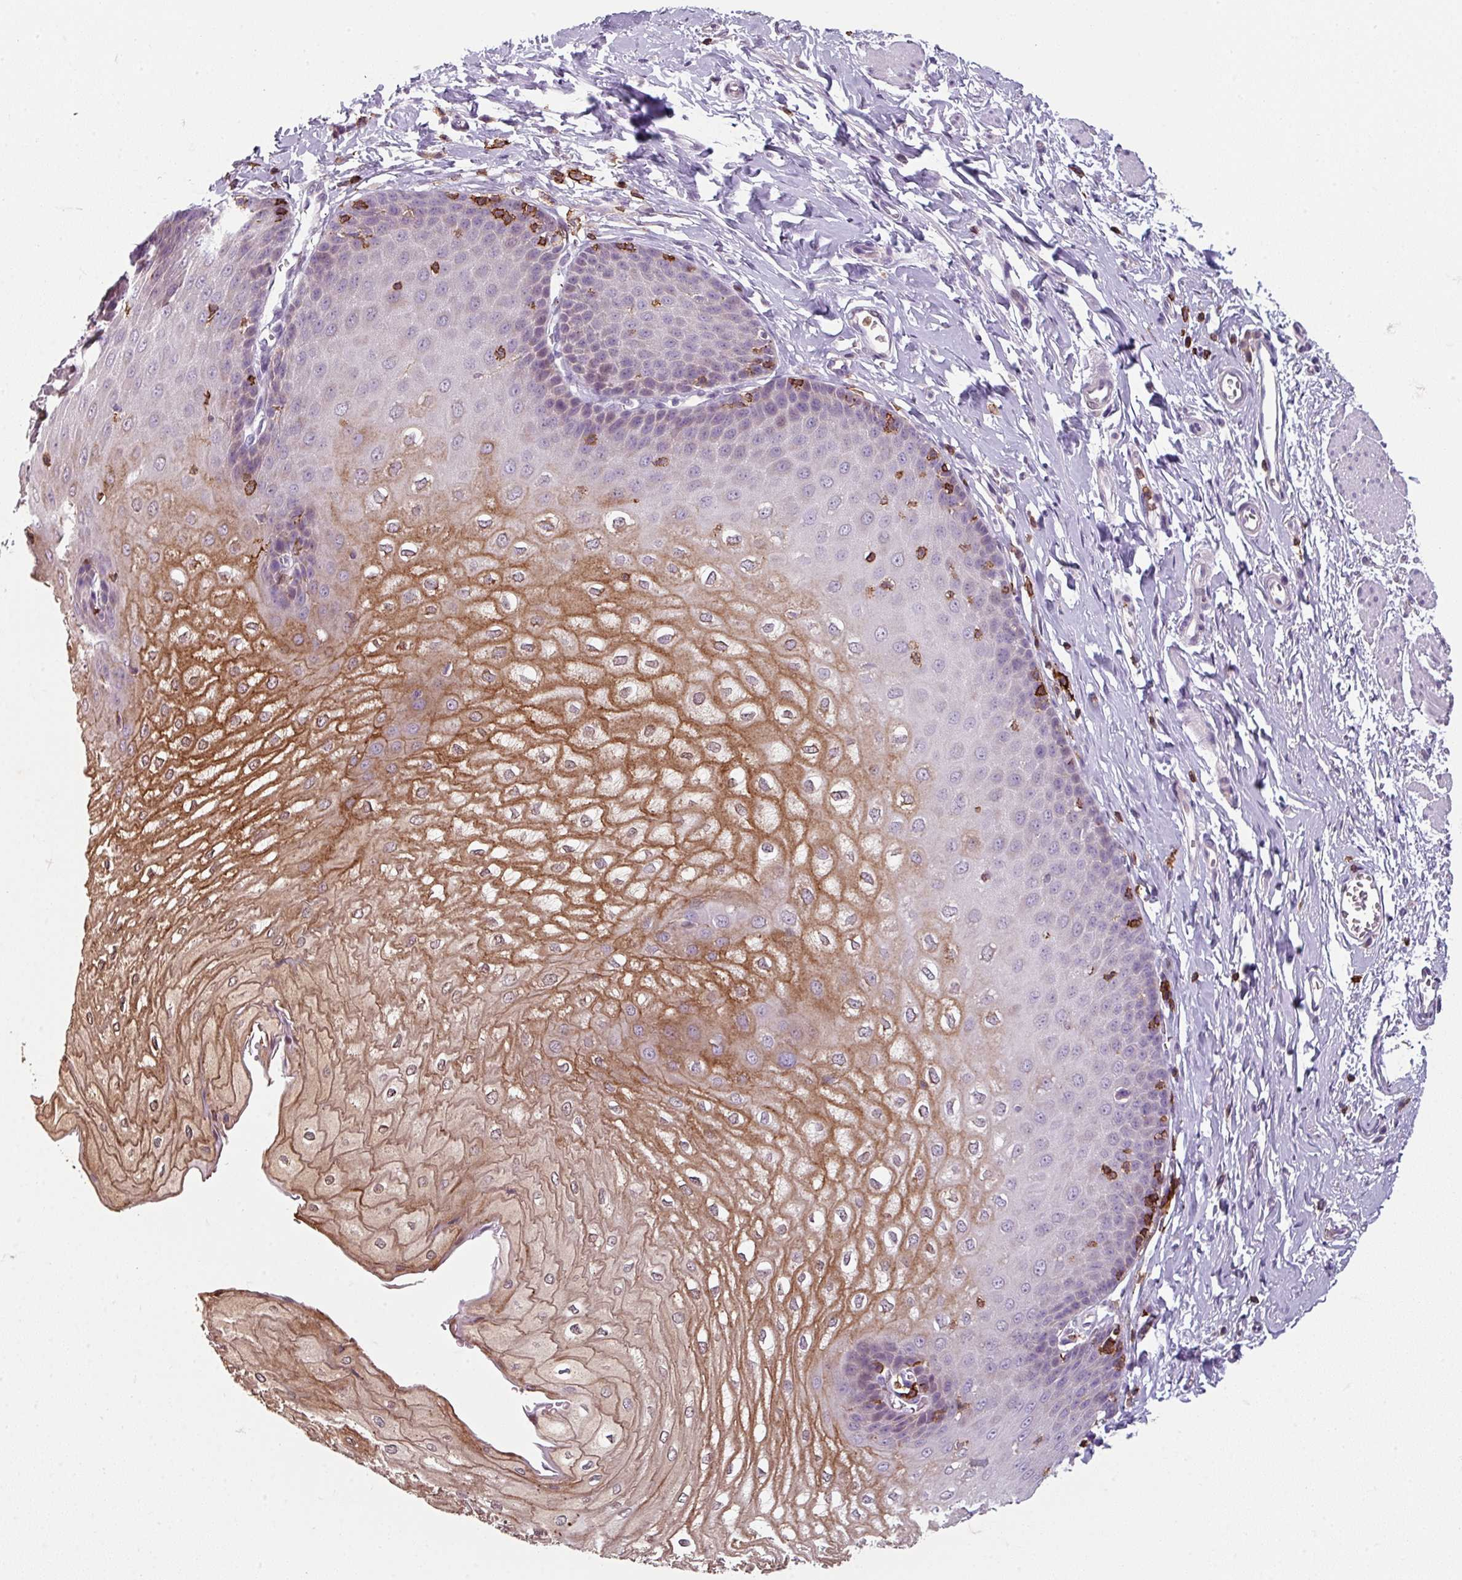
{"staining": {"intensity": "moderate", "quantity": "25%-75%", "location": "cytoplasmic/membranous"}, "tissue": "esophagus", "cell_type": "Squamous epithelial cells", "image_type": "normal", "snomed": [{"axis": "morphology", "description": "Normal tissue, NOS"}, {"axis": "topography", "description": "Esophagus"}], "caption": "Moderate cytoplasmic/membranous expression is seen in approximately 25%-75% of squamous epithelial cells in unremarkable esophagus. (IHC, brightfield microscopy, high magnification).", "gene": "NEDD9", "patient": {"sex": "male", "age": 70}}